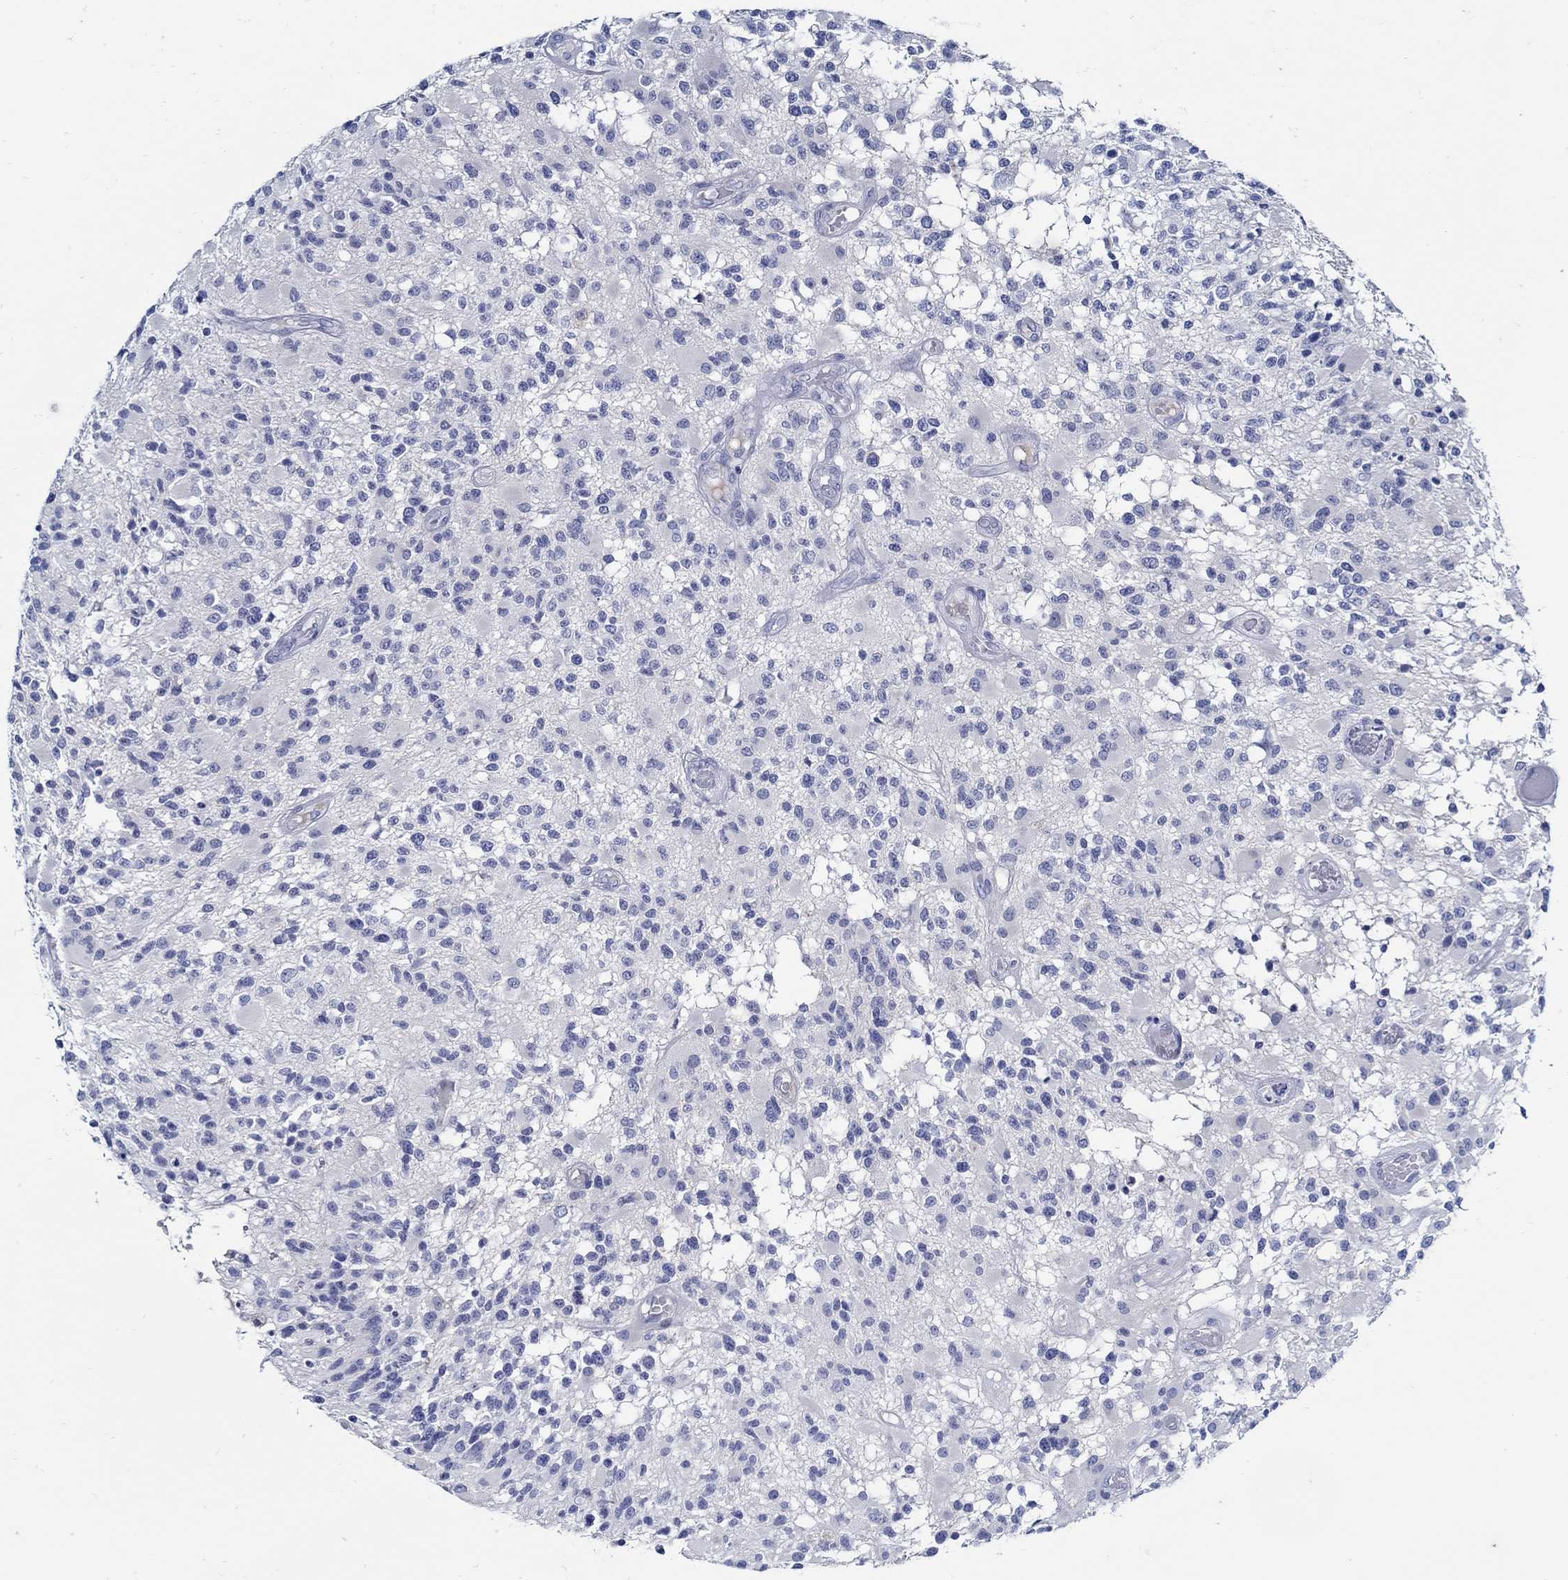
{"staining": {"intensity": "negative", "quantity": "none", "location": "none"}, "tissue": "glioma", "cell_type": "Tumor cells", "image_type": "cancer", "snomed": [{"axis": "morphology", "description": "Glioma, malignant, High grade"}, {"axis": "topography", "description": "Brain"}], "caption": "This is a photomicrograph of IHC staining of glioma, which shows no staining in tumor cells. Nuclei are stained in blue.", "gene": "PAX9", "patient": {"sex": "female", "age": 63}}